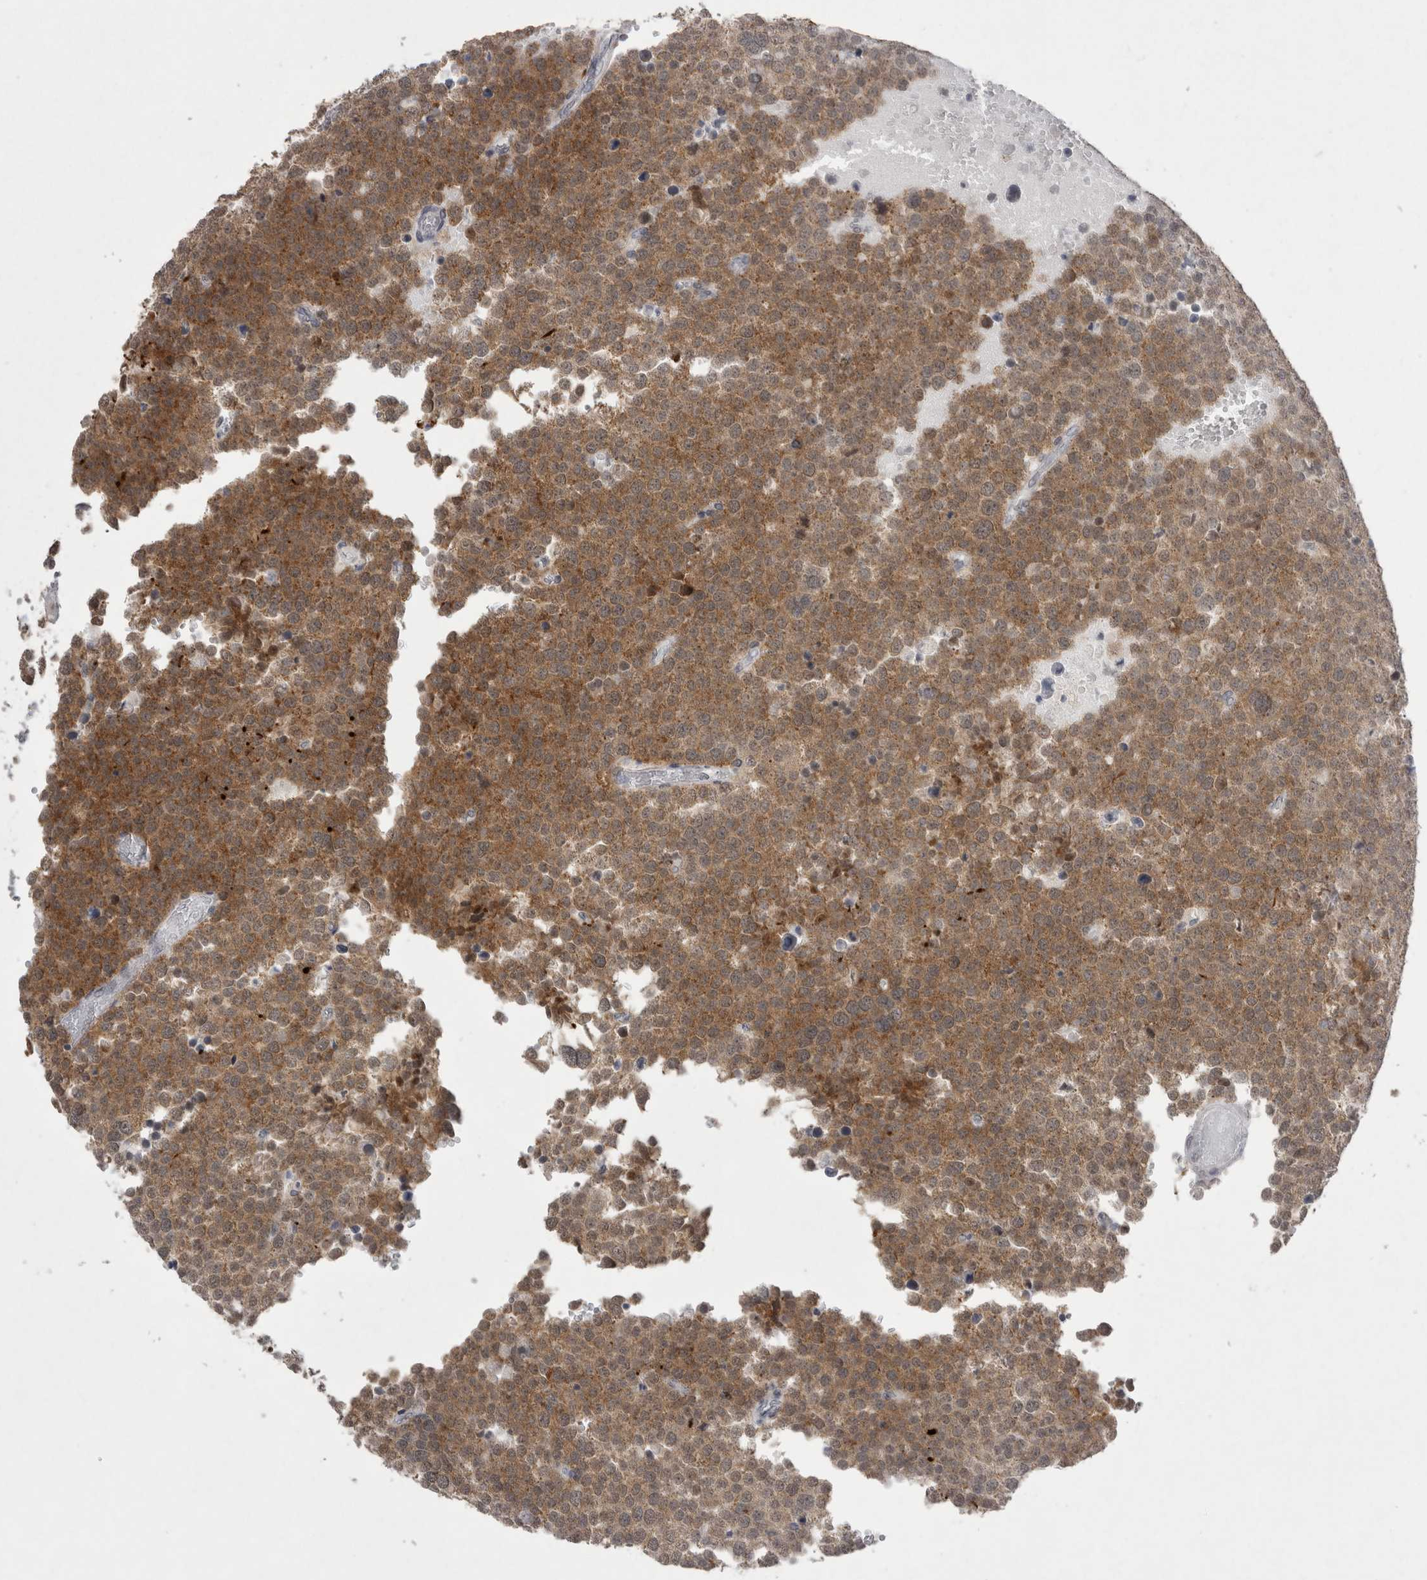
{"staining": {"intensity": "moderate", "quantity": ">75%", "location": "cytoplasmic/membranous"}, "tissue": "testis cancer", "cell_type": "Tumor cells", "image_type": "cancer", "snomed": [{"axis": "morphology", "description": "Seminoma, NOS"}, {"axis": "topography", "description": "Testis"}], "caption": "Immunohistochemical staining of testis seminoma demonstrates moderate cytoplasmic/membranous protein staining in approximately >75% of tumor cells.", "gene": "DDX4", "patient": {"sex": "male", "age": 71}}